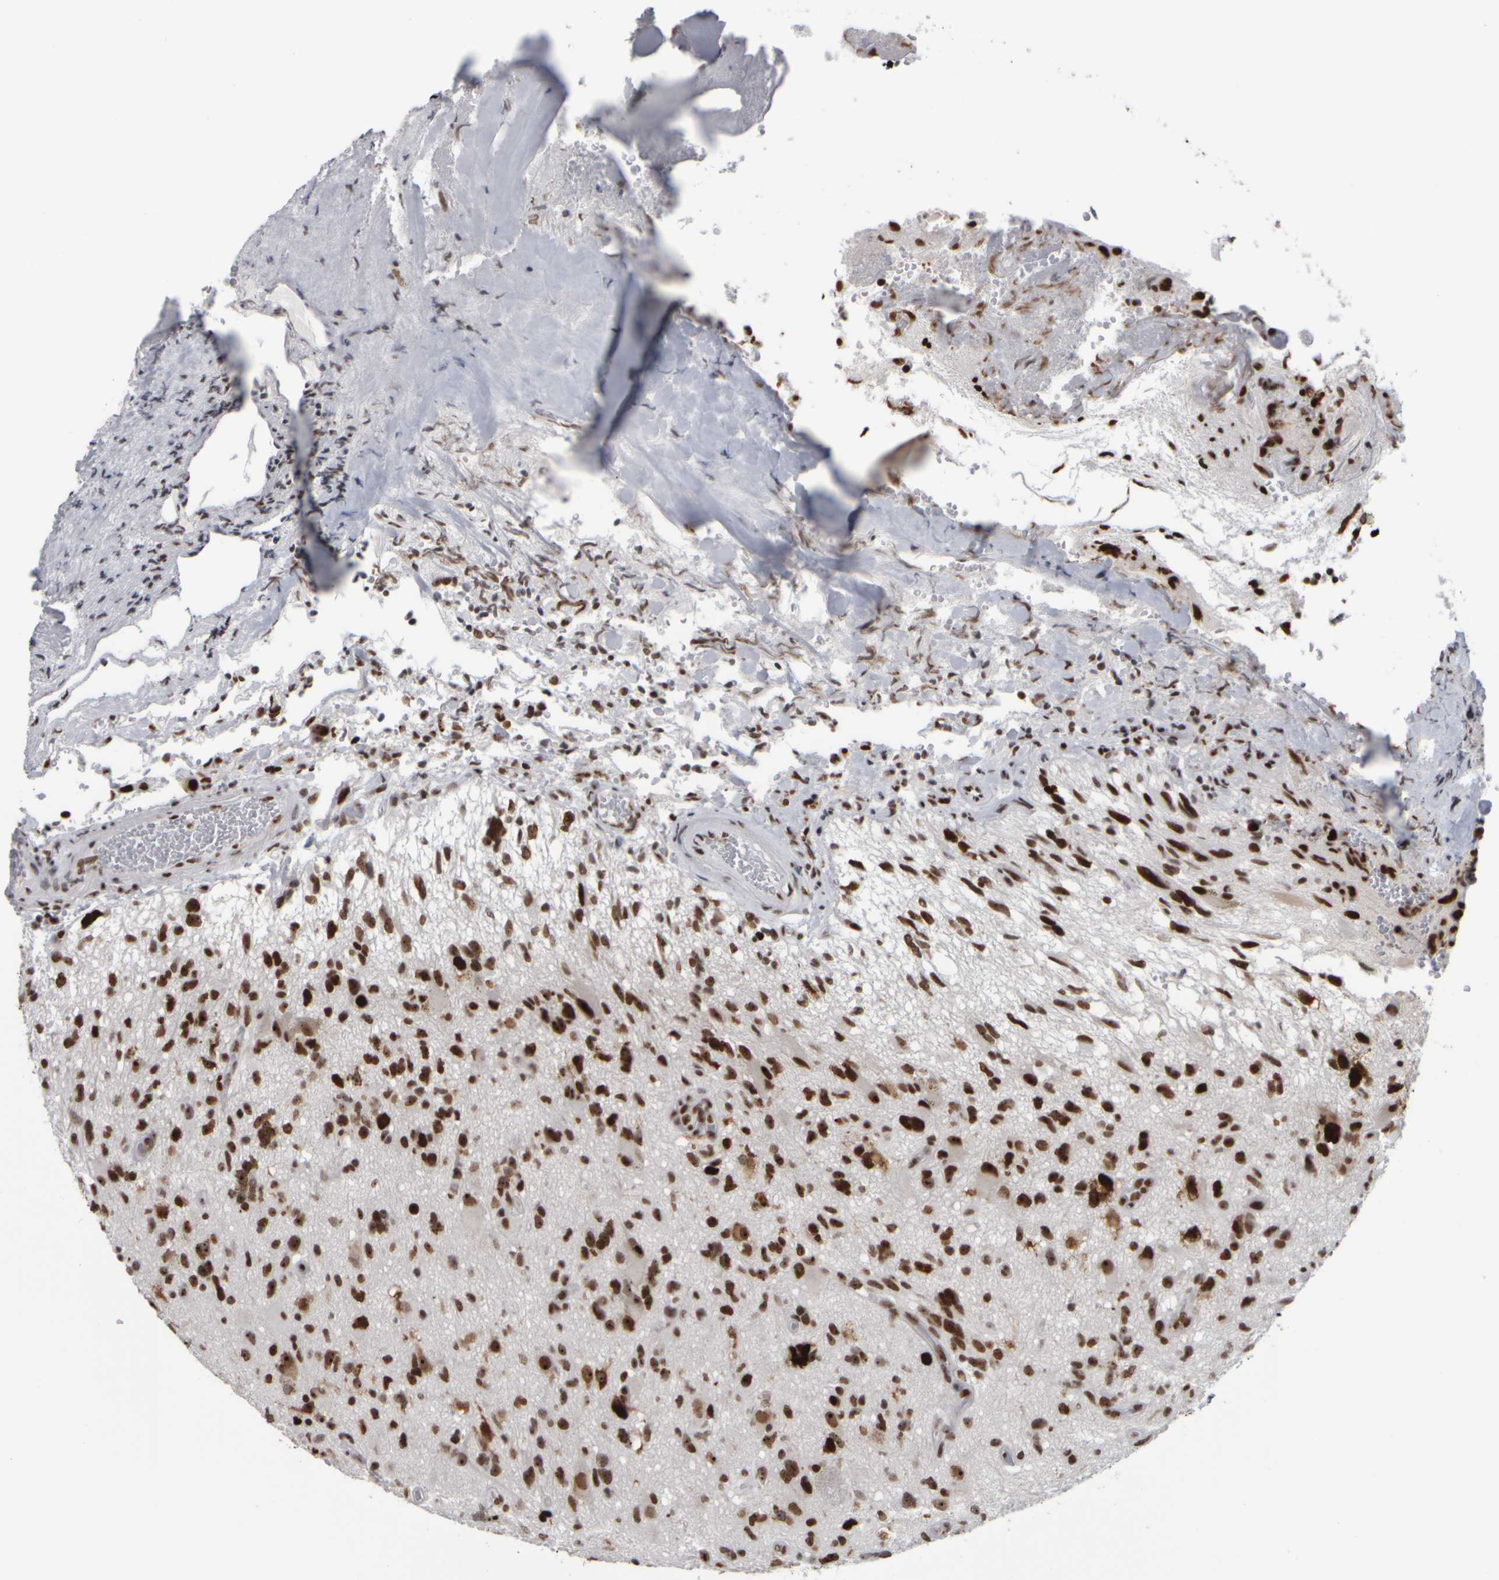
{"staining": {"intensity": "strong", "quantity": ">75%", "location": "nuclear"}, "tissue": "glioma", "cell_type": "Tumor cells", "image_type": "cancer", "snomed": [{"axis": "morphology", "description": "Glioma, malignant, High grade"}, {"axis": "topography", "description": "Brain"}], "caption": "Protein expression analysis of glioma exhibits strong nuclear staining in approximately >75% of tumor cells.", "gene": "TOP2B", "patient": {"sex": "male", "age": 33}}